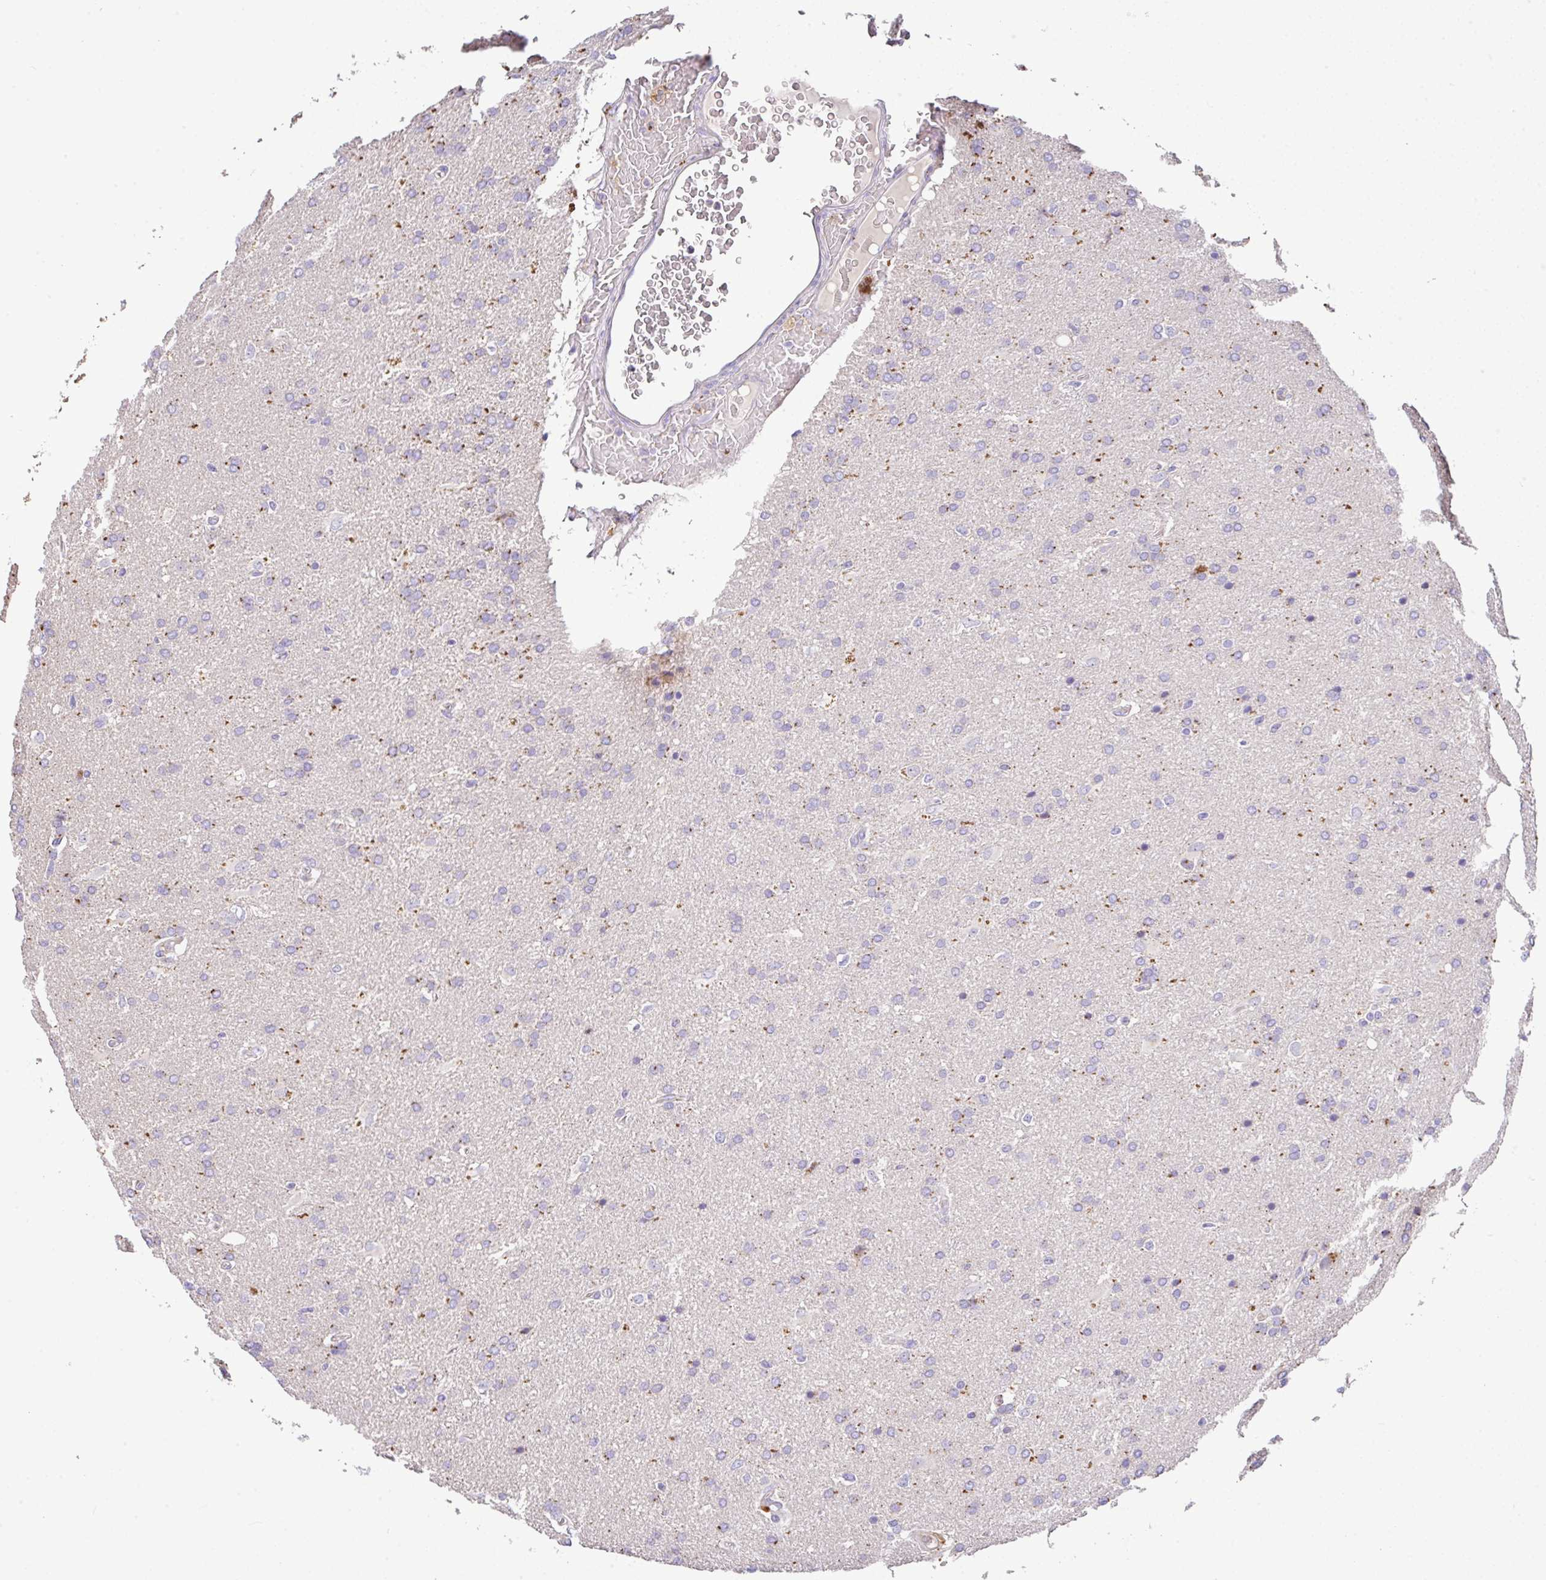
{"staining": {"intensity": "moderate", "quantity": "<25%", "location": "cytoplasmic/membranous"}, "tissue": "glioma", "cell_type": "Tumor cells", "image_type": "cancer", "snomed": [{"axis": "morphology", "description": "Glioma, malignant, High grade"}, {"axis": "topography", "description": "Brain"}], "caption": "IHC staining of malignant glioma (high-grade), which demonstrates low levels of moderate cytoplasmic/membranous positivity in about <25% of tumor cells indicating moderate cytoplasmic/membranous protein staining. The staining was performed using DAB (brown) for protein detection and nuclei were counterstained in hematoxylin (blue).", "gene": "EPN3", "patient": {"sex": "male", "age": 56}}